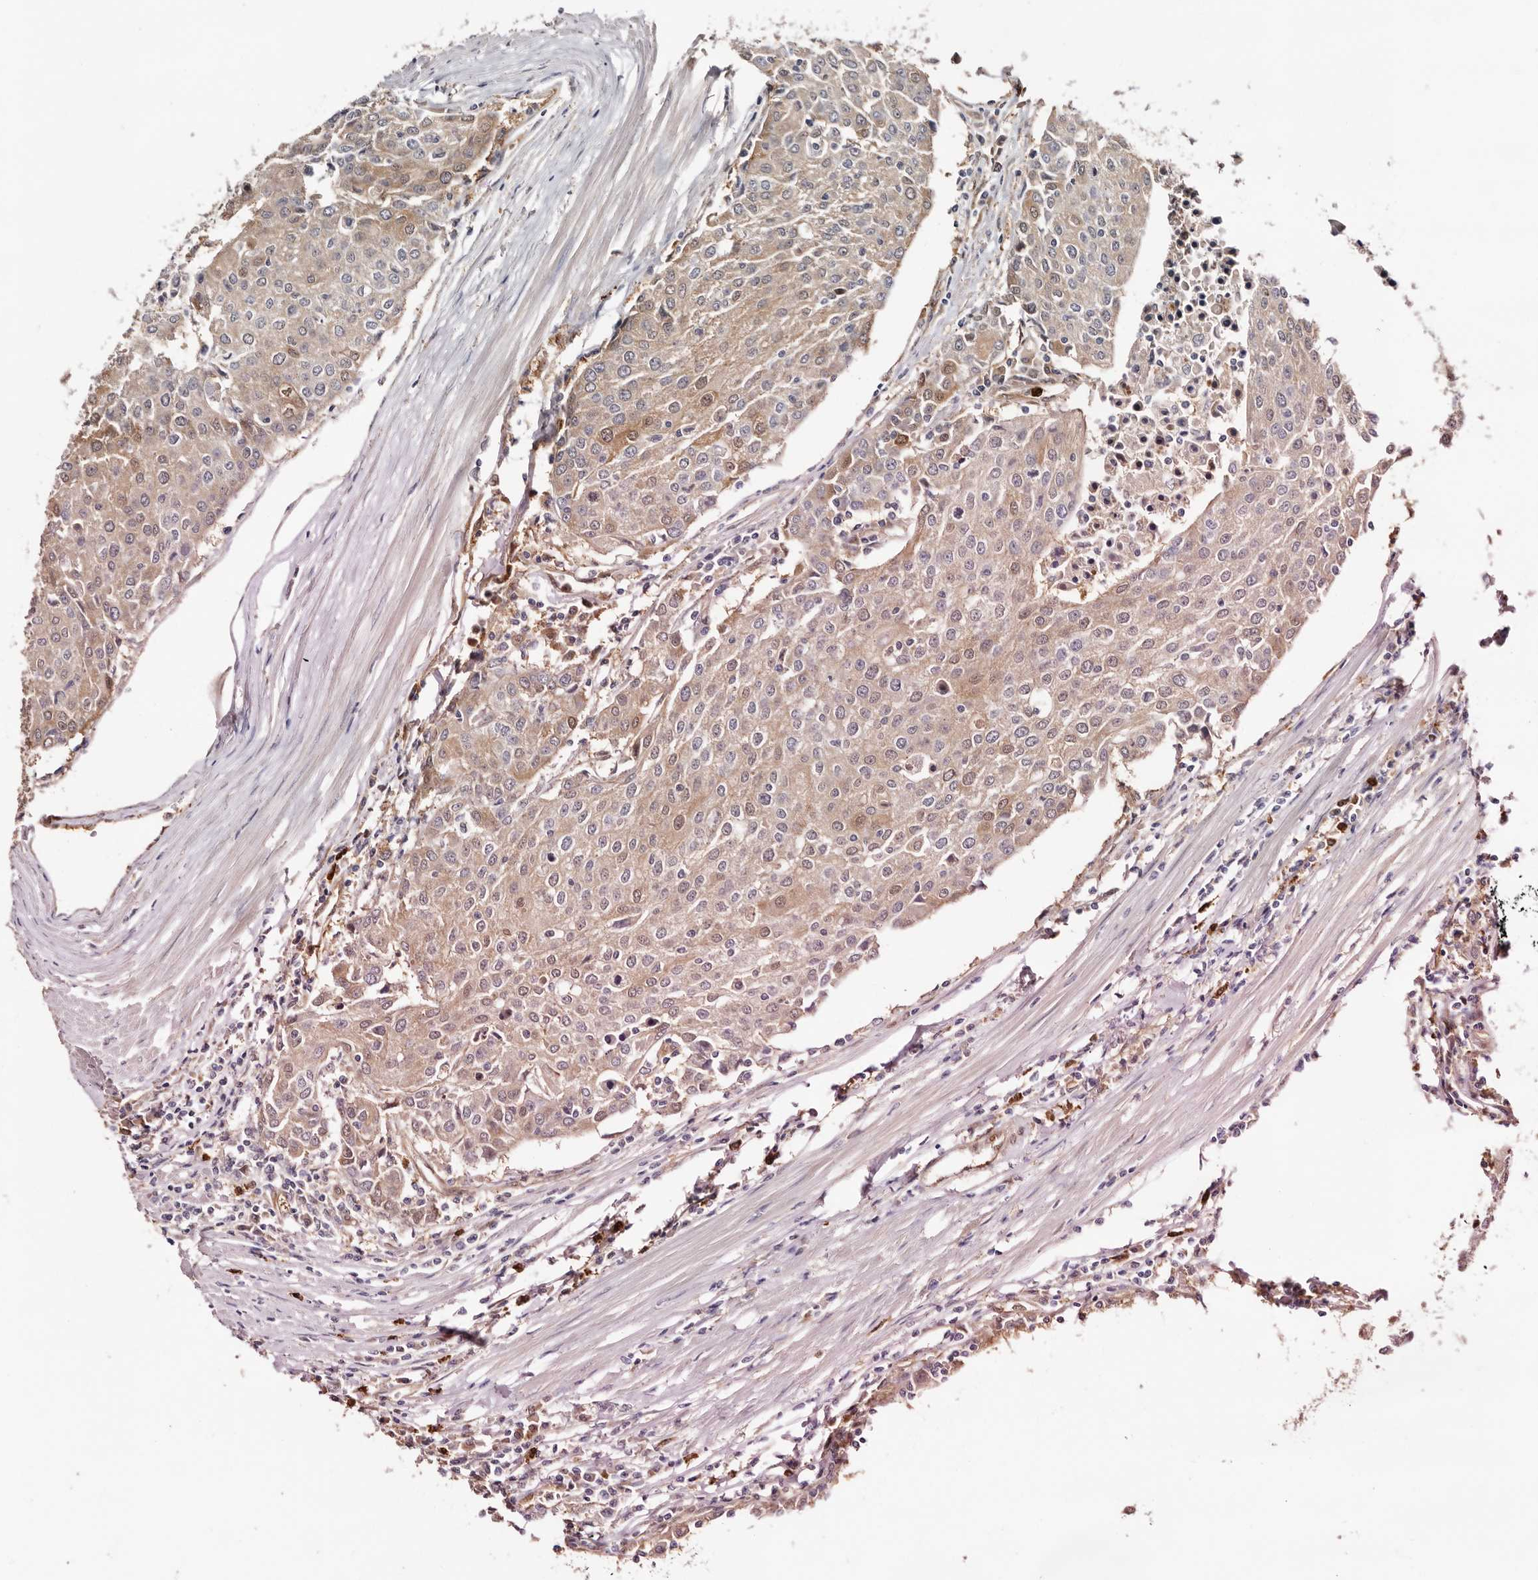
{"staining": {"intensity": "weak", "quantity": "25%-75%", "location": "cytoplasmic/membranous,nuclear"}, "tissue": "urothelial cancer", "cell_type": "Tumor cells", "image_type": "cancer", "snomed": [{"axis": "morphology", "description": "Urothelial carcinoma, High grade"}, {"axis": "topography", "description": "Urinary bladder"}], "caption": "Weak cytoplasmic/membranous and nuclear expression for a protein is seen in approximately 25%-75% of tumor cells of high-grade urothelial carcinoma using immunohistochemistry.", "gene": "TP53I3", "patient": {"sex": "female", "age": 85}}